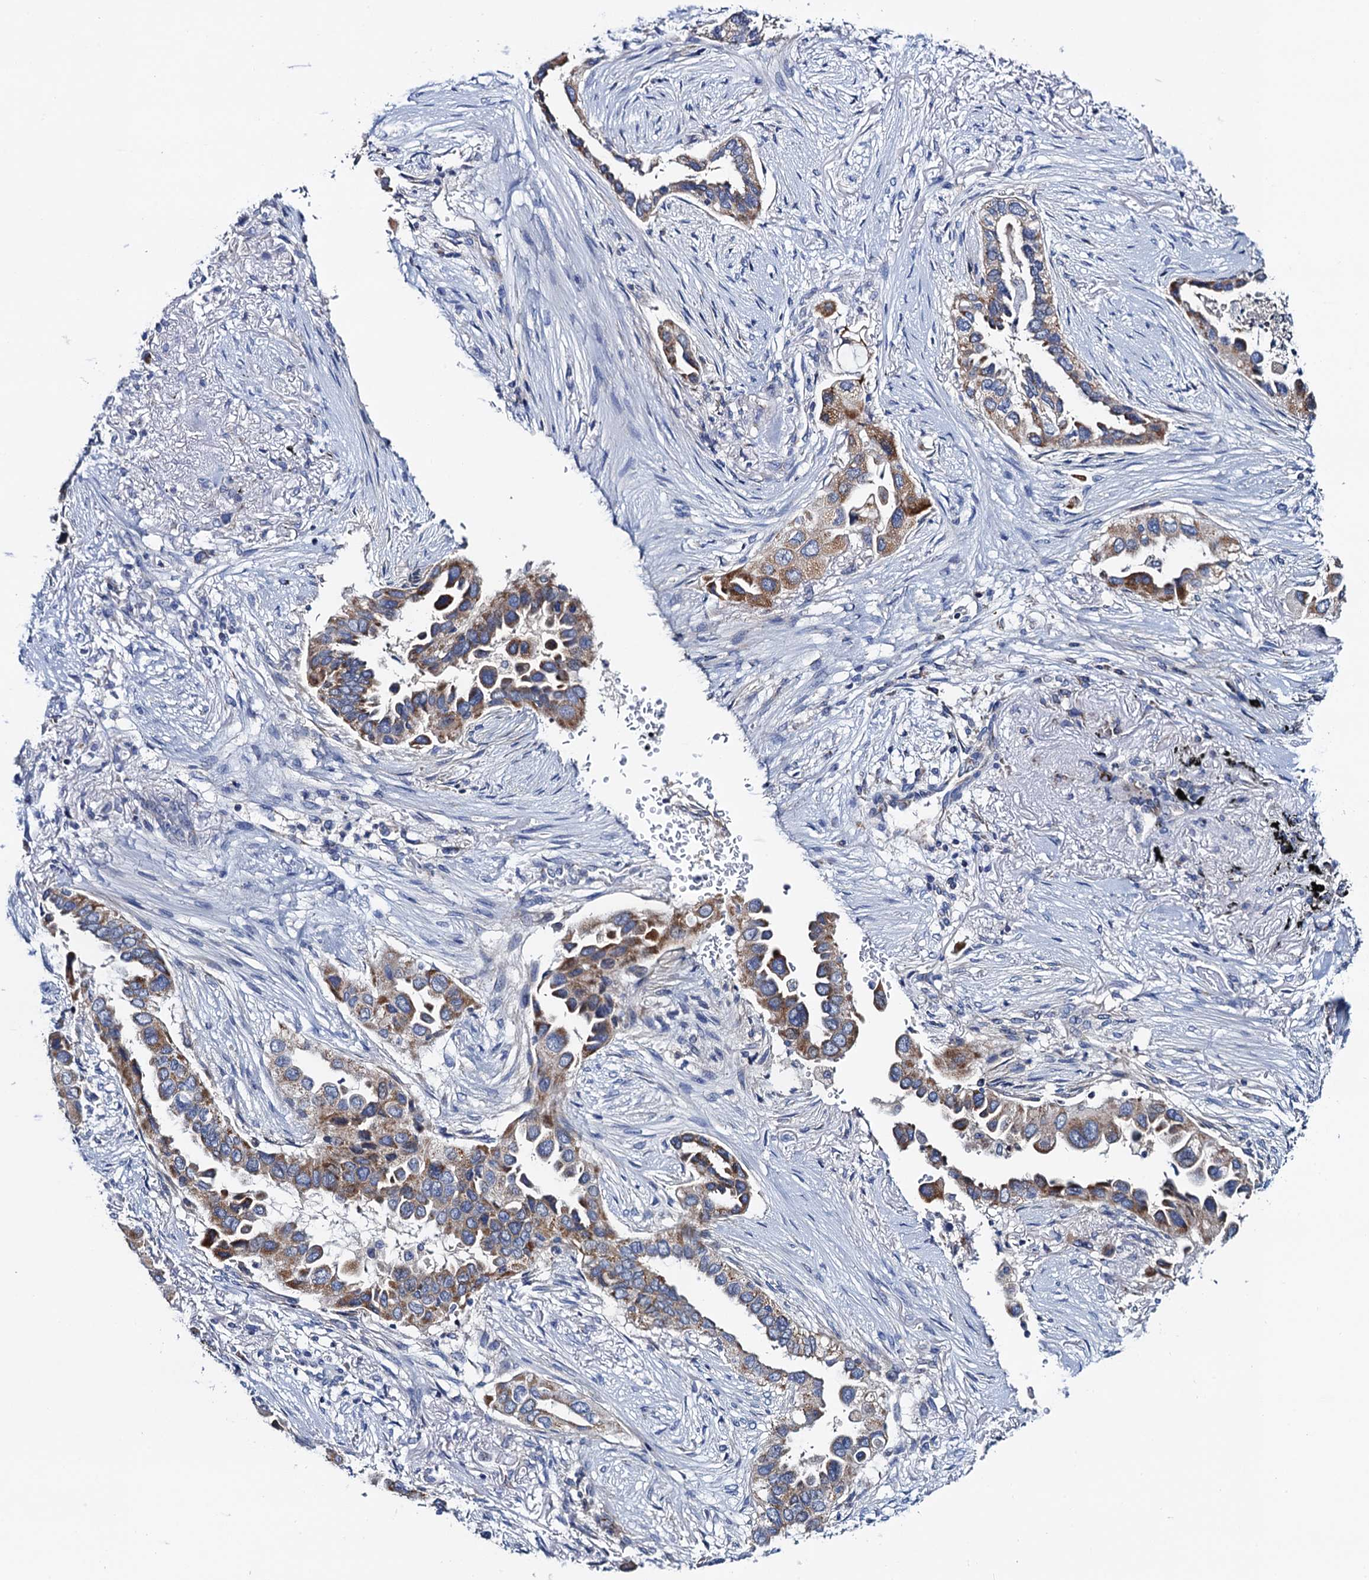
{"staining": {"intensity": "moderate", "quantity": "25%-75%", "location": "cytoplasmic/membranous"}, "tissue": "lung cancer", "cell_type": "Tumor cells", "image_type": "cancer", "snomed": [{"axis": "morphology", "description": "Adenocarcinoma, NOS"}, {"axis": "topography", "description": "Lung"}], "caption": "Approximately 25%-75% of tumor cells in human lung adenocarcinoma exhibit moderate cytoplasmic/membranous protein positivity as visualized by brown immunohistochemical staining.", "gene": "MRPL48", "patient": {"sex": "female", "age": 76}}